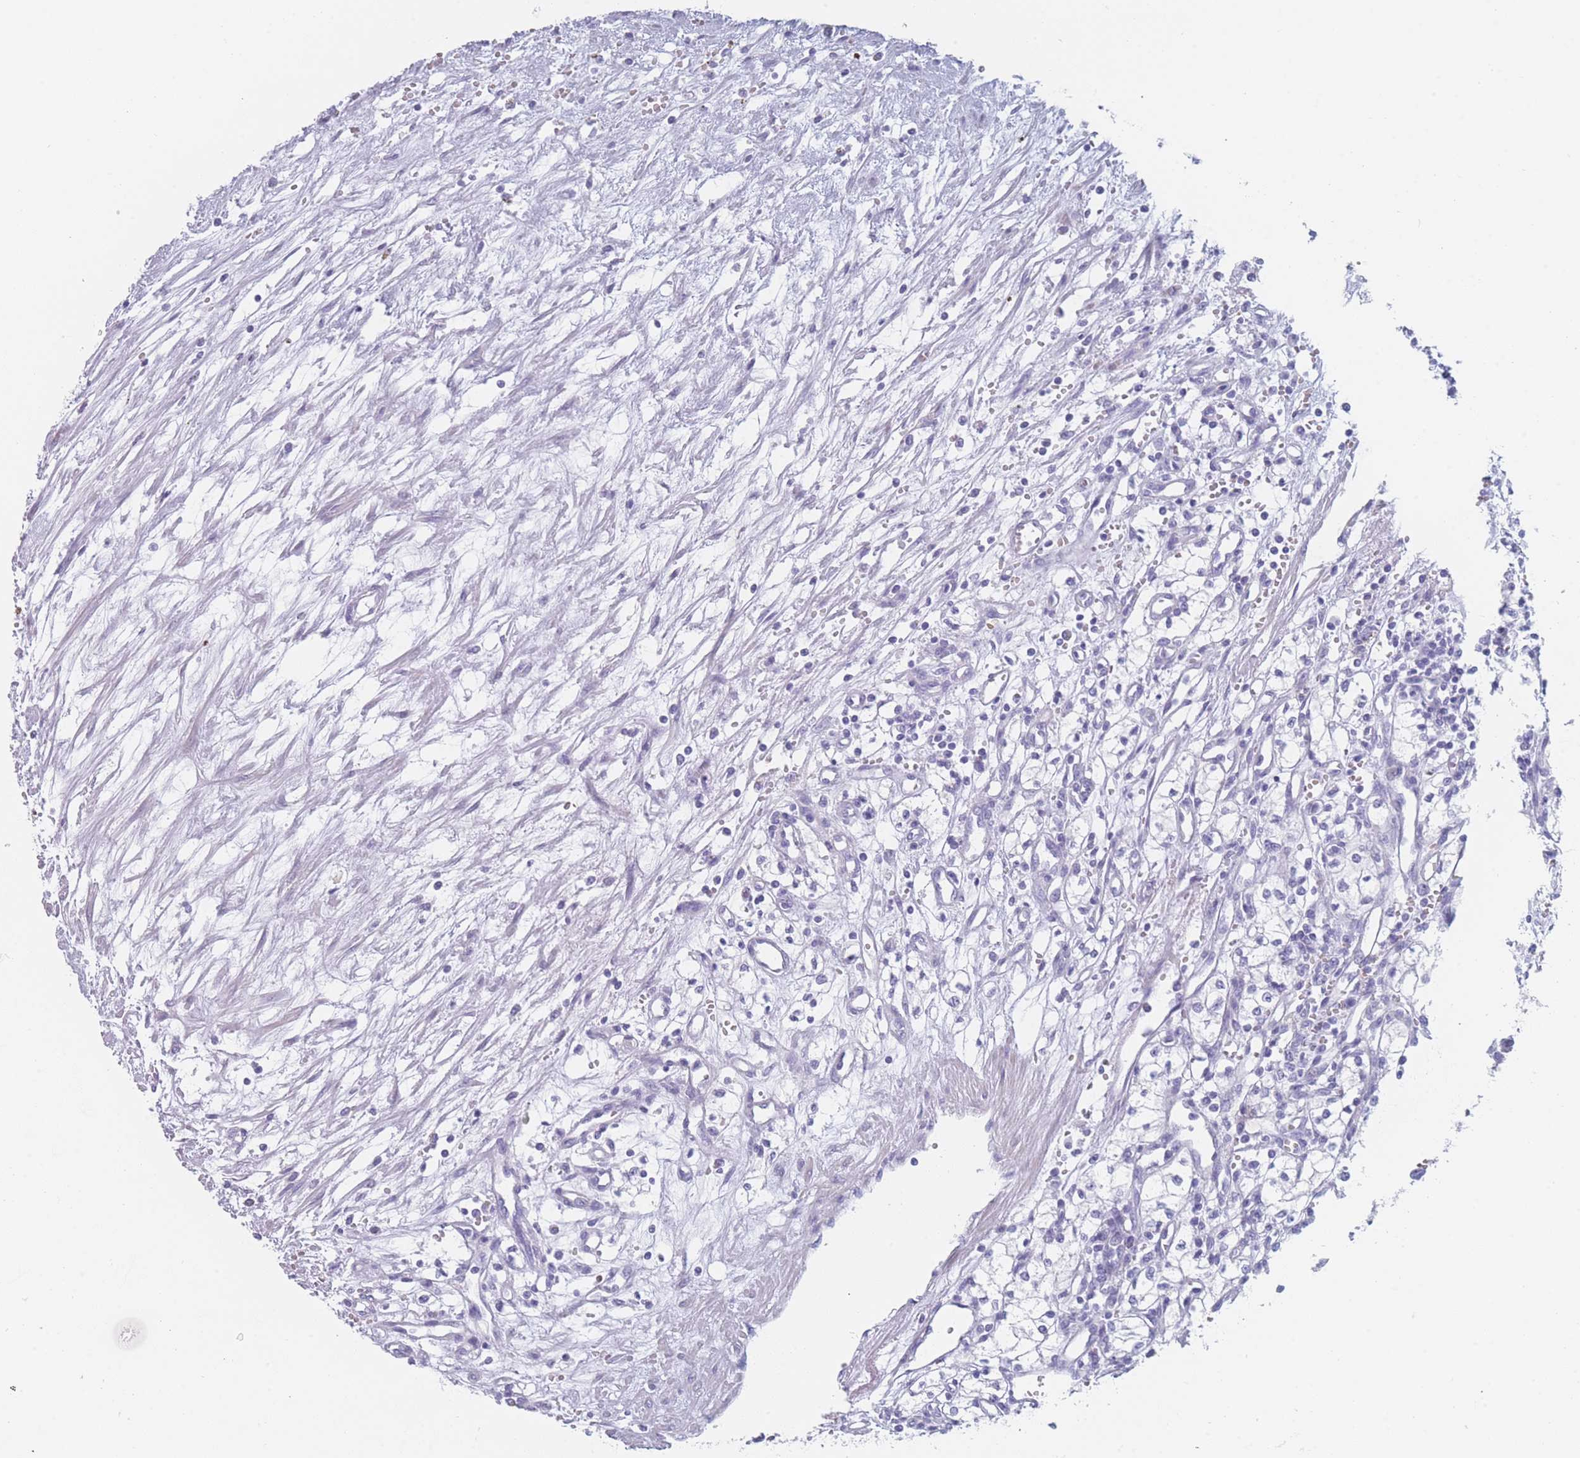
{"staining": {"intensity": "negative", "quantity": "none", "location": "none"}, "tissue": "renal cancer", "cell_type": "Tumor cells", "image_type": "cancer", "snomed": [{"axis": "morphology", "description": "Adenocarcinoma, NOS"}, {"axis": "topography", "description": "Kidney"}], "caption": "Immunohistochemistry (IHC) photomicrograph of human adenocarcinoma (renal) stained for a protein (brown), which reveals no positivity in tumor cells. (IHC, brightfield microscopy, high magnification).", "gene": "OR5D16", "patient": {"sex": "male", "age": 59}}